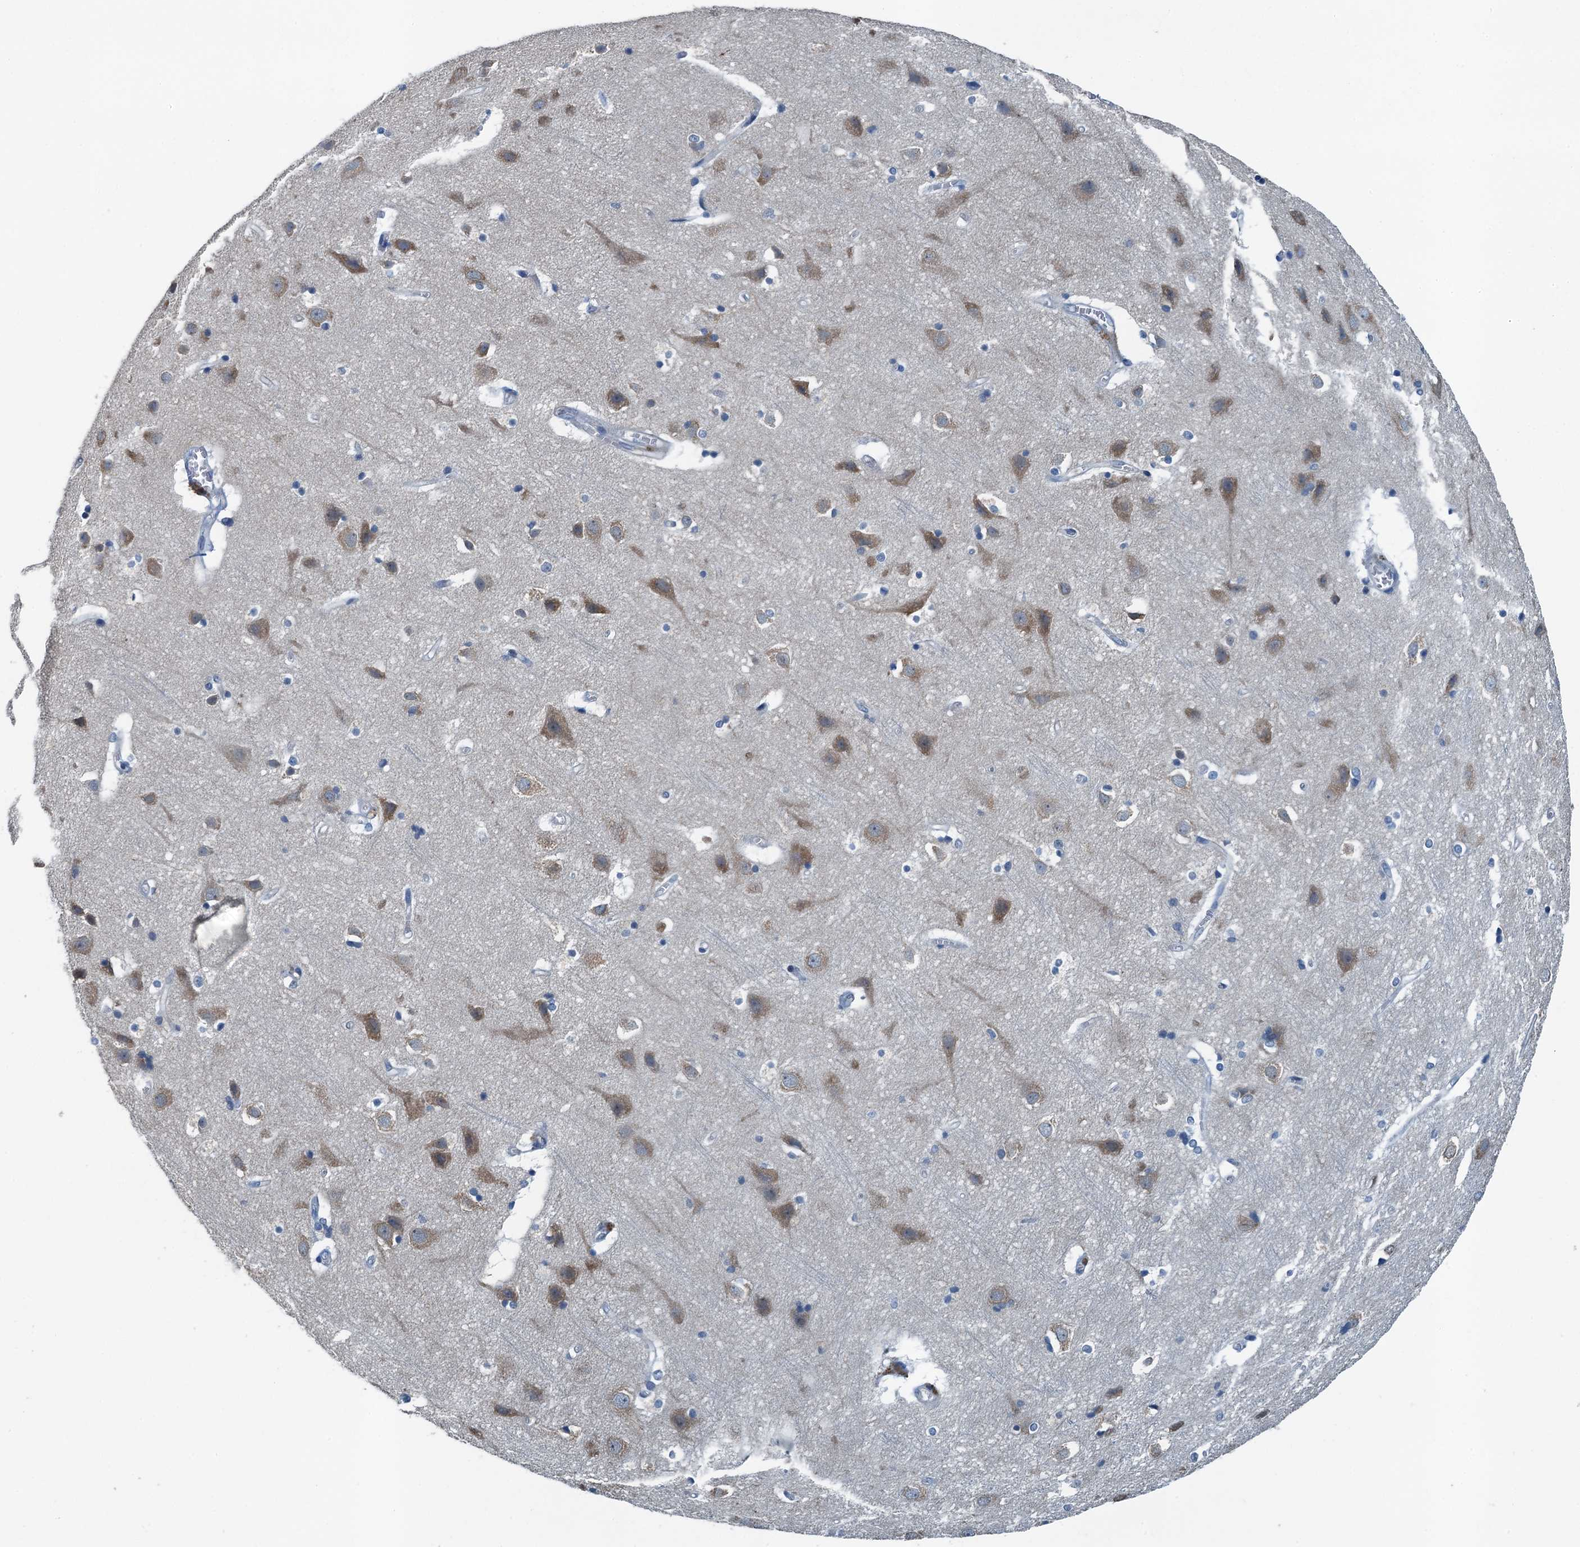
{"staining": {"intensity": "negative", "quantity": "none", "location": "none"}, "tissue": "cerebral cortex", "cell_type": "Endothelial cells", "image_type": "normal", "snomed": [{"axis": "morphology", "description": "Normal tissue, NOS"}, {"axis": "topography", "description": "Cerebral cortex"}], "caption": "Human cerebral cortex stained for a protein using IHC shows no staining in endothelial cells.", "gene": "GFOD2", "patient": {"sex": "male", "age": 54}}